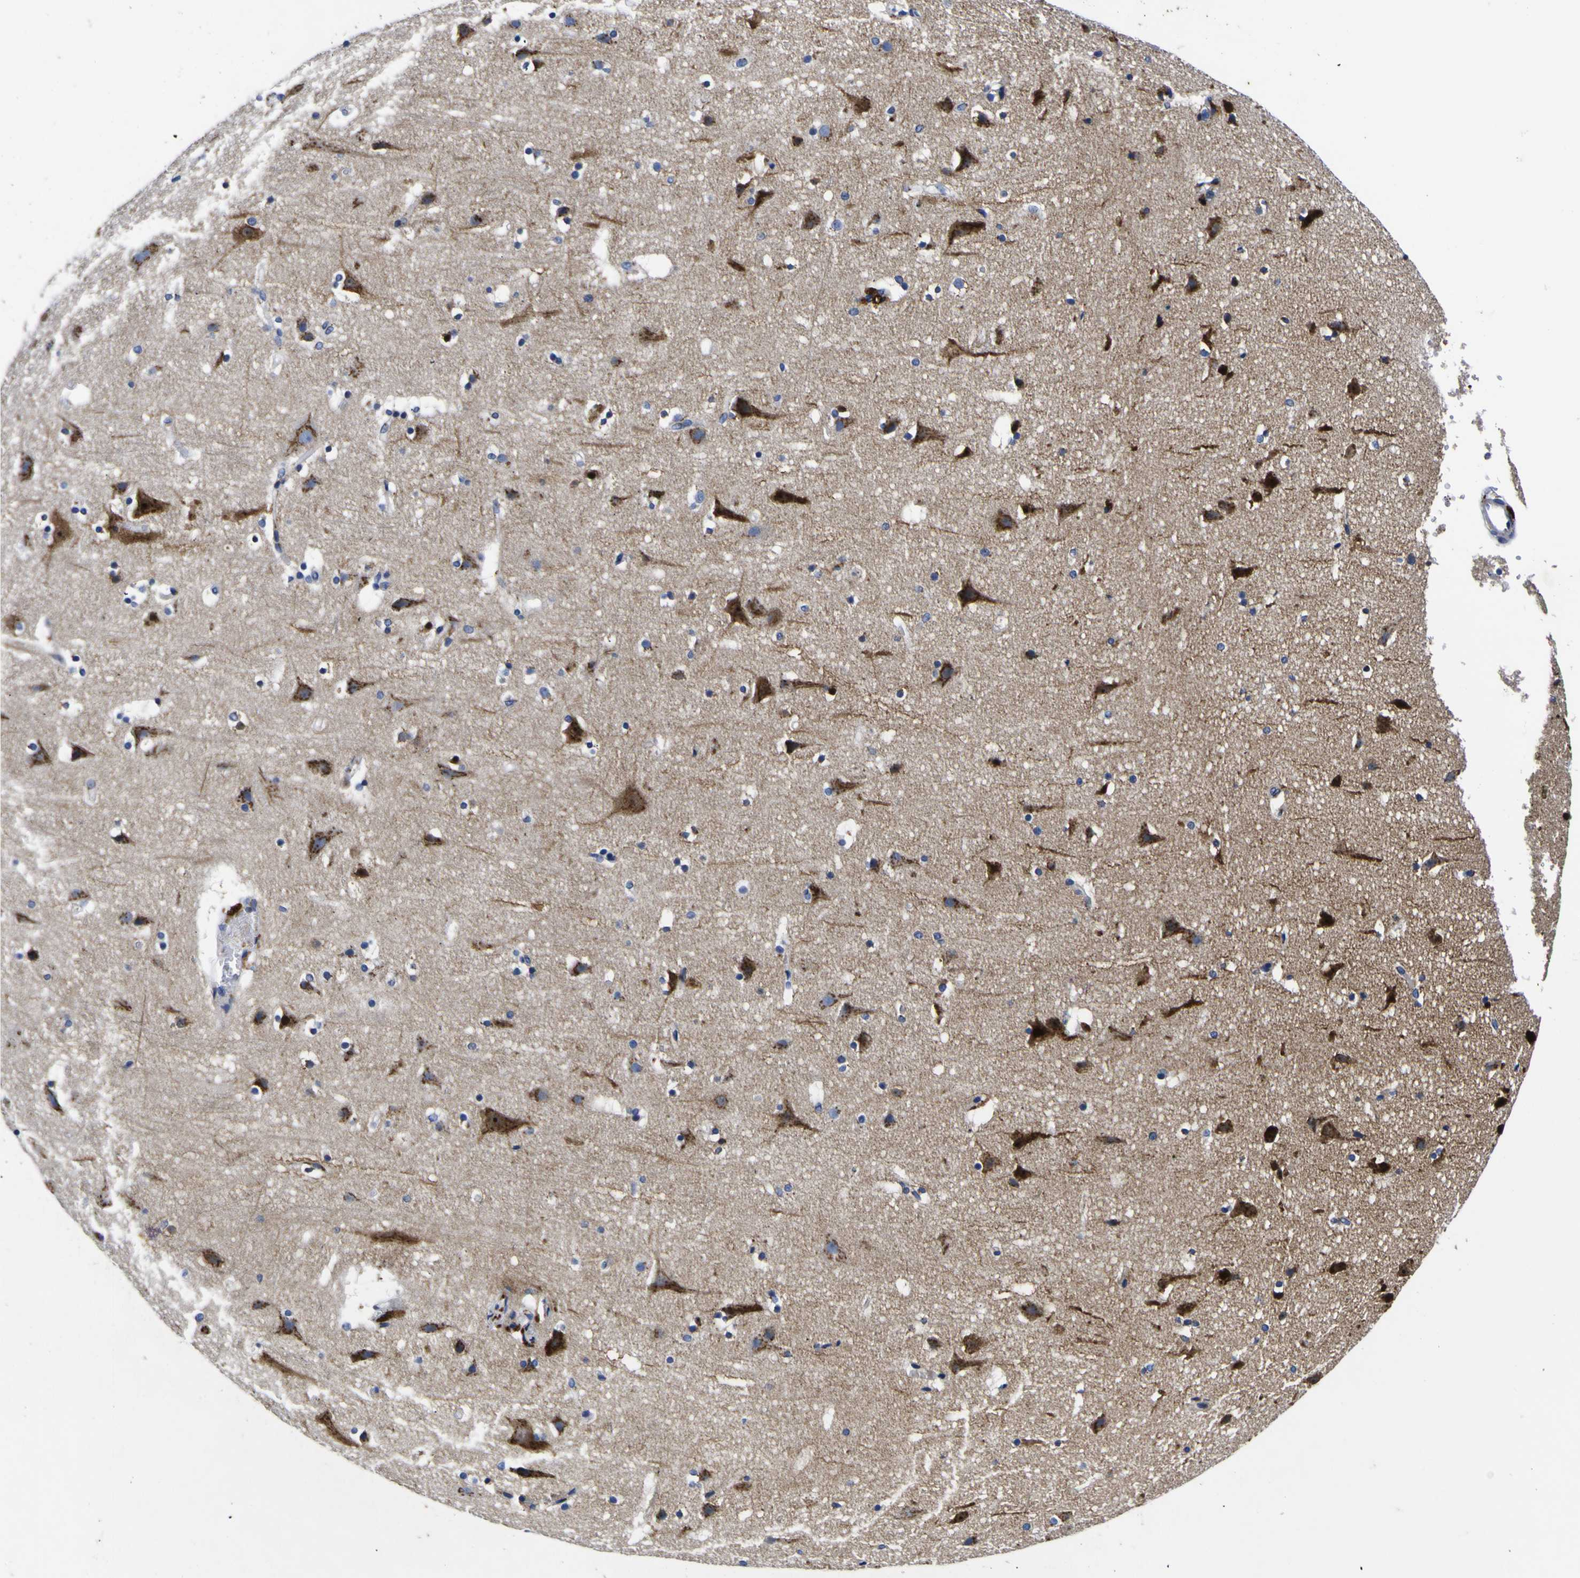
{"staining": {"intensity": "negative", "quantity": "none", "location": "none"}, "tissue": "cerebral cortex", "cell_type": "Endothelial cells", "image_type": "normal", "snomed": [{"axis": "morphology", "description": "Normal tissue, NOS"}, {"axis": "topography", "description": "Brain"}], "caption": "A photomicrograph of cerebral cortex stained for a protein reveals no brown staining in endothelial cells. (DAB immunohistochemistry (IHC) with hematoxylin counter stain).", "gene": "COA1", "patient": {"sex": "female", "age": 55}}